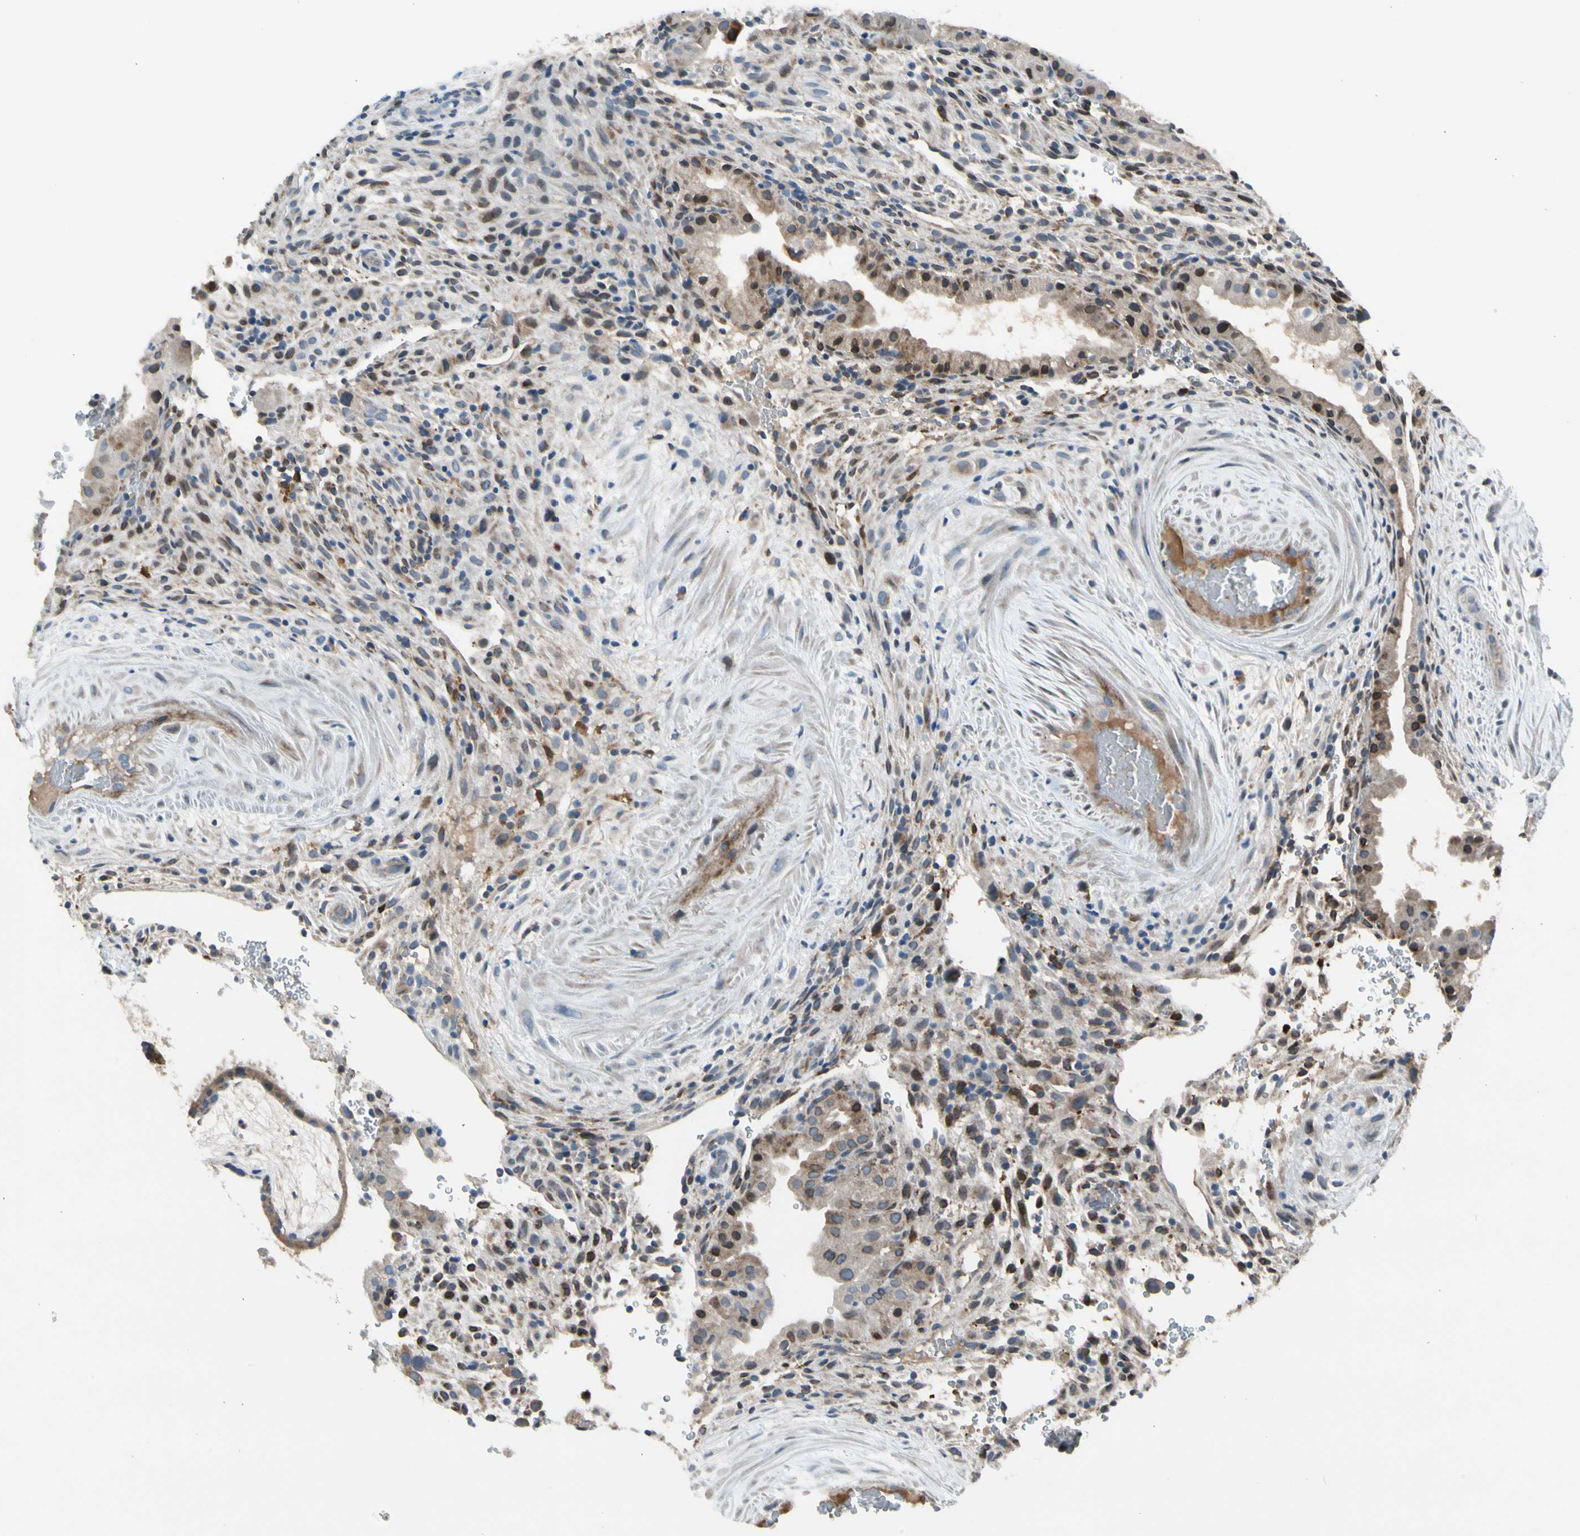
{"staining": {"intensity": "moderate", "quantity": ">75%", "location": "cytoplasmic/membranous"}, "tissue": "placenta", "cell_type": "Decidual cells", "image_type": "normal", "snomed": [{"axis": "morphology", "description": "Normal tissue, NOS"}, {"axis": "topography", "description": "Placenta"}], "caption": "Immunohistochemistry photomicrograph of benign human placenta stained for a protein (brown), which shows medium levels of moderate cytoplasmic/membranous positivity in approximately >75% of decidual cells.", "gene": "NPHP3", "patient": {"sex": "female", "age": 19}}